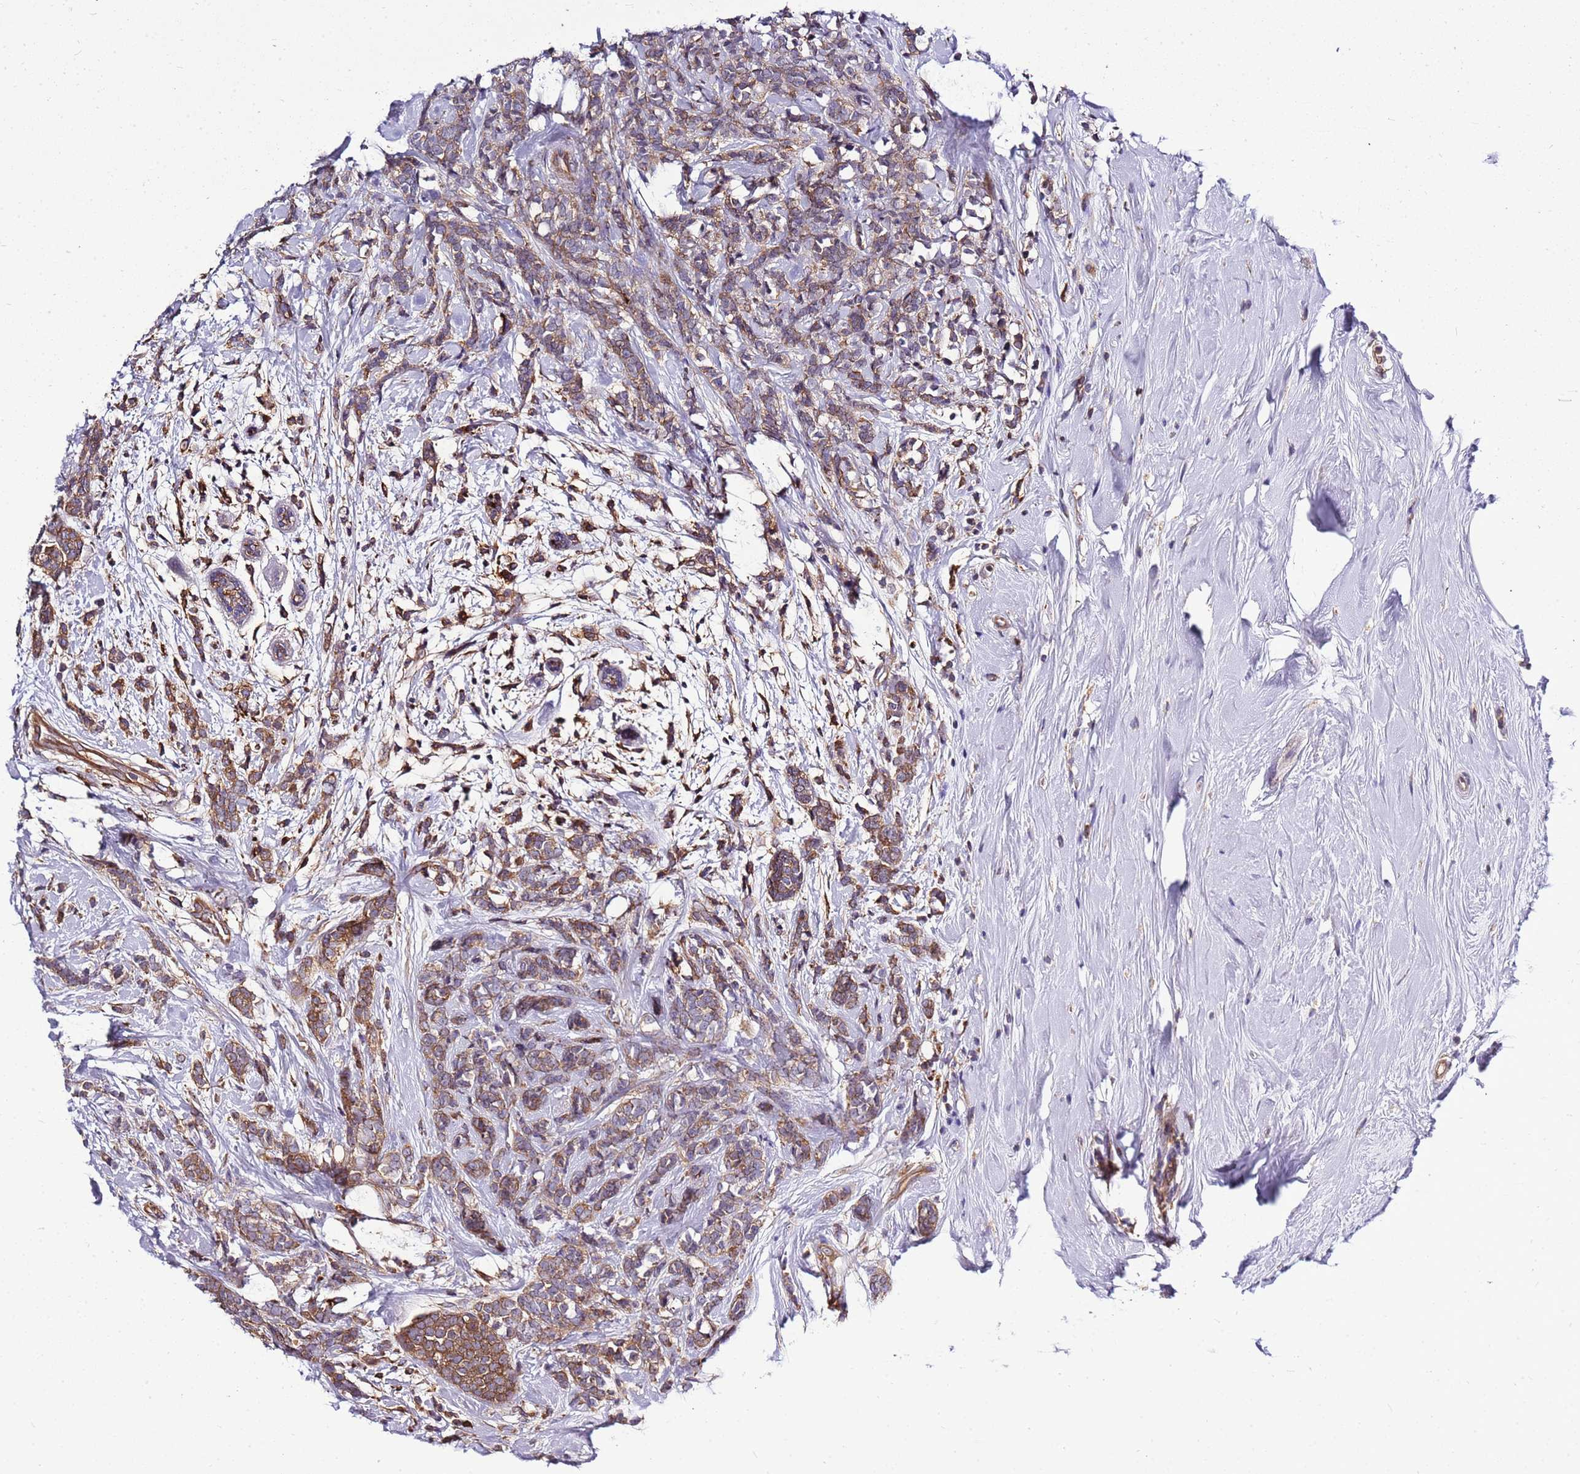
{"staining": {"intensity": "moderate", "quantity": ">75%", "location": "cytoplasmic/membranous"}, "tissue": "breast cancer", "cell_type": "Tumor cells", "image_type": "cancer", "snomed": [{"axis": "morphology", "description": "Lobular carcinoma"}, {"axis": "topography", "description": "Breast"}], "caption": "Human breast cancer (lobular carcinoma) stained with a protein marker shows moderate staining in tumor cells.", "gene": "ATXN2L", "patient": {"sex": "female", "age": 58}}